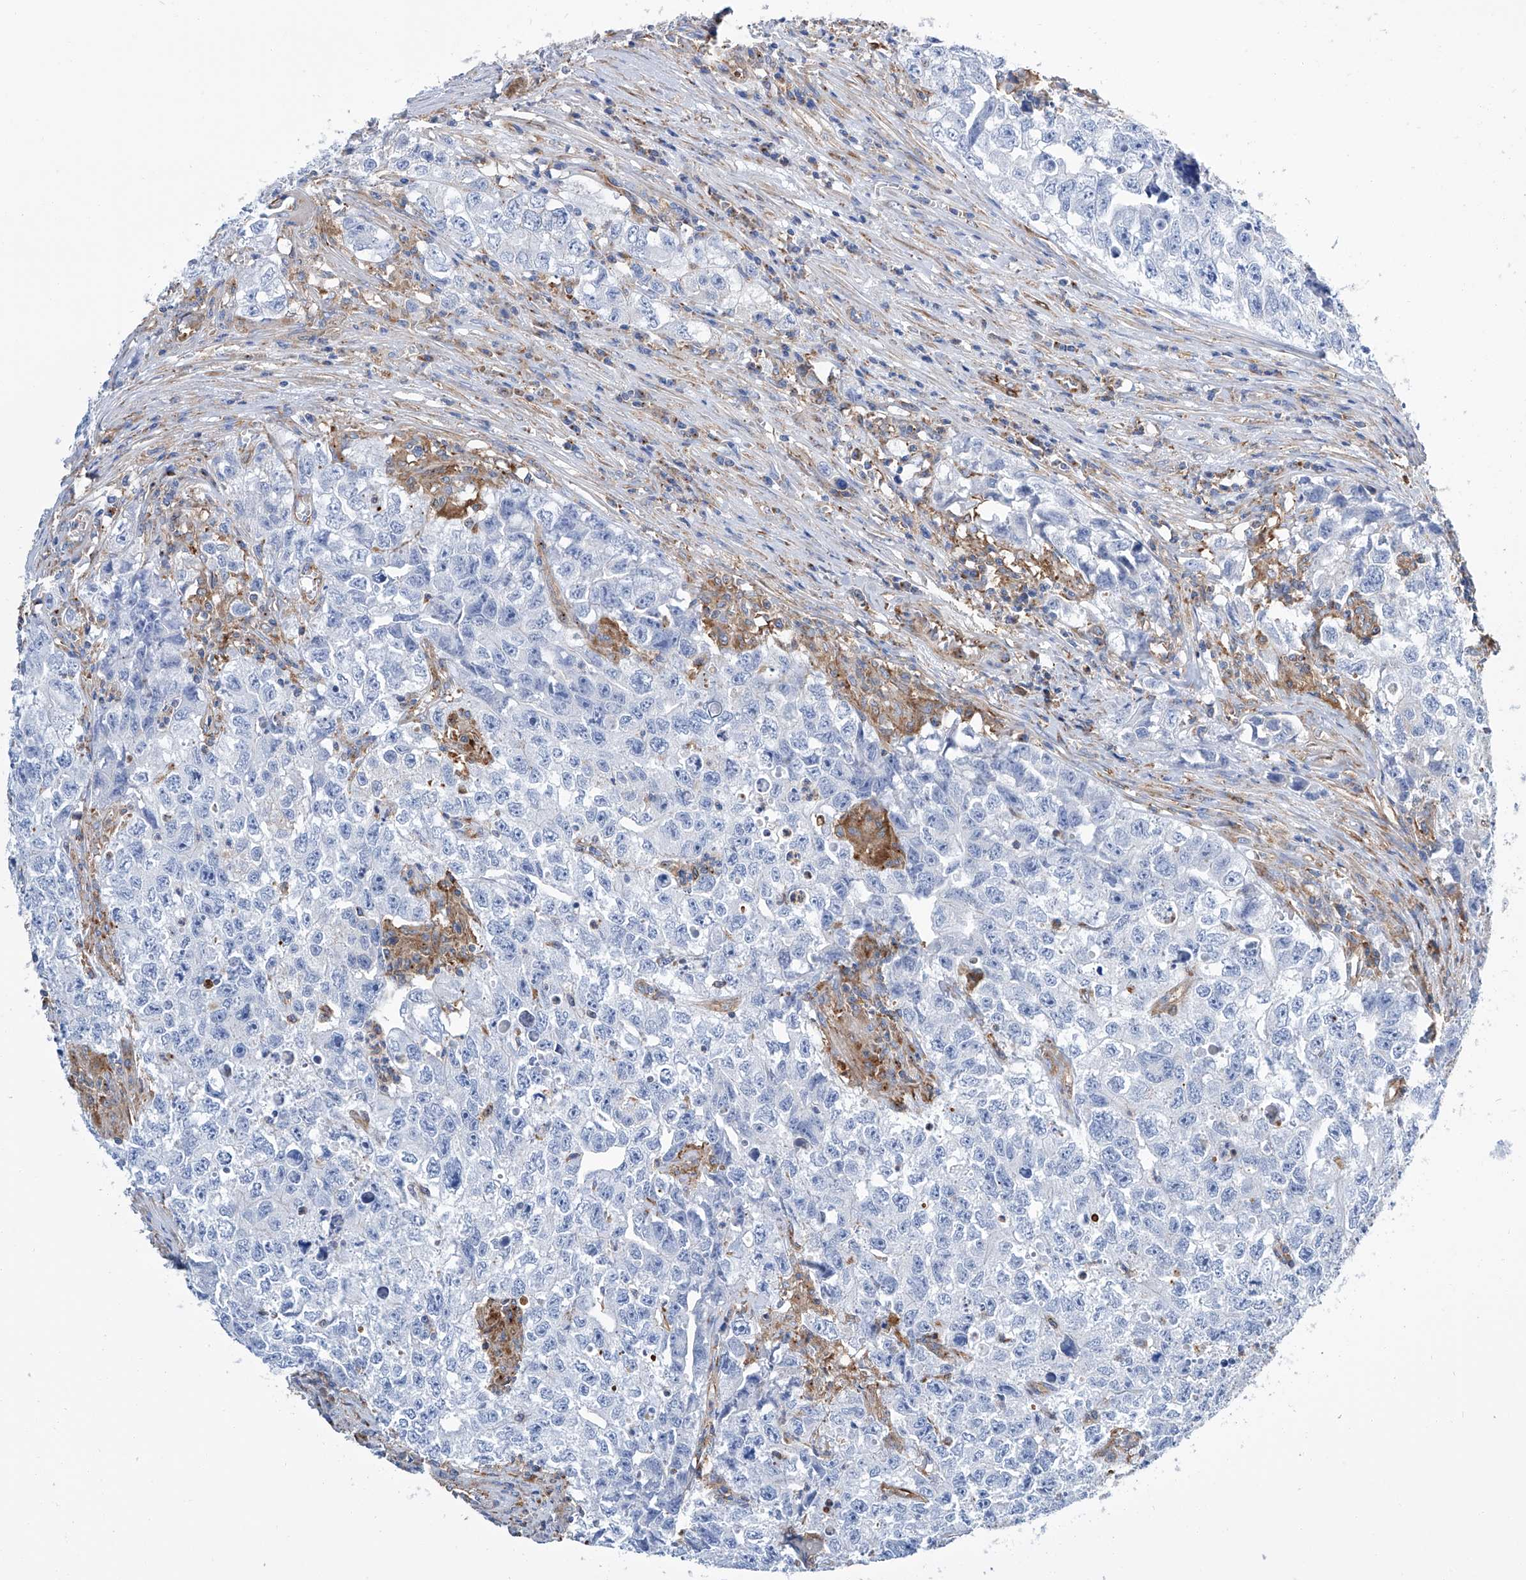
{"staining": {"intensity": "negative", "quantity": "none", "location": "none"}, "tissue": "testis cancer", "cell_type": "Tumor cells", "image_type": "cancer", "snomed": [{"axis": "morphology", "description": "Seminoma, NOS"}, {"axis": "morphology", "description": "Carcinoma, Embryonal, NOS"}, {"axis": "topography", "description": "Testis"}], "caption": "This is an immunohistochemistry histopathology image of human embryonal carcinoma (testis). There is no positivity in tumor cells.", "gene": "GPT", "patient": {"sex": "male", "age": 43}}